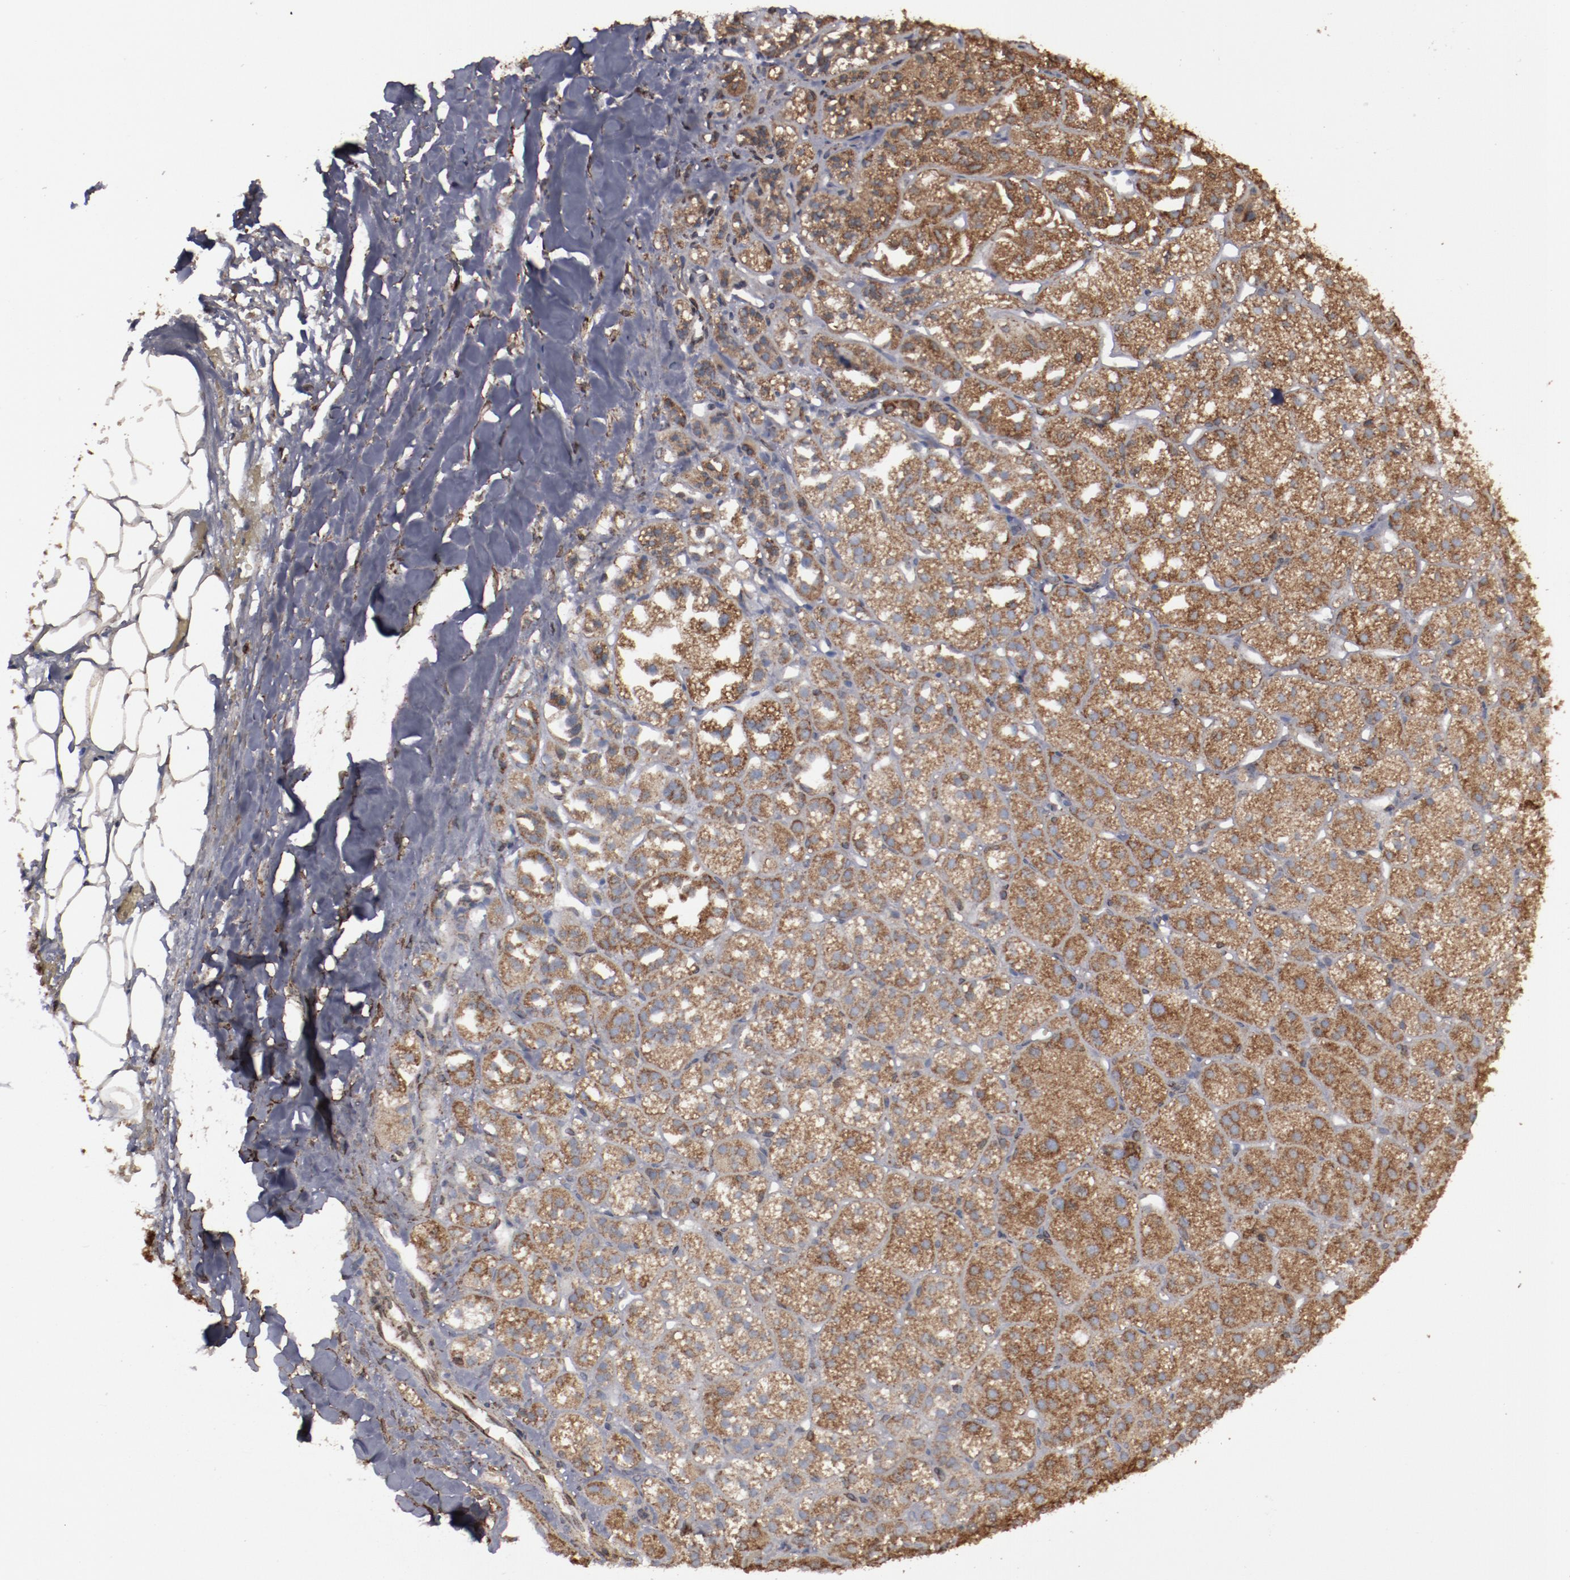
{"staining": {"intensity": "moderate", "quantity": ">75%", "location": "cytoplasmic/membranous"}, "tissue": "adrenal gland", "cell_type": "Glandular cells", "image_type": "normal", "snomed": [{"axis": "morphology", "description": "Normal tissue, NOS"}, {"axis": "topography", "description": "Adrenal gland"}], "caption": "About >75% of glandular cells in benign adrenal gland display moderate cytoplasmic/membranous protein expression as visualized by brown immunohistochemical staining.", "gene": "ERLIN2", "patient": {"sex": "female", "age": 71}}